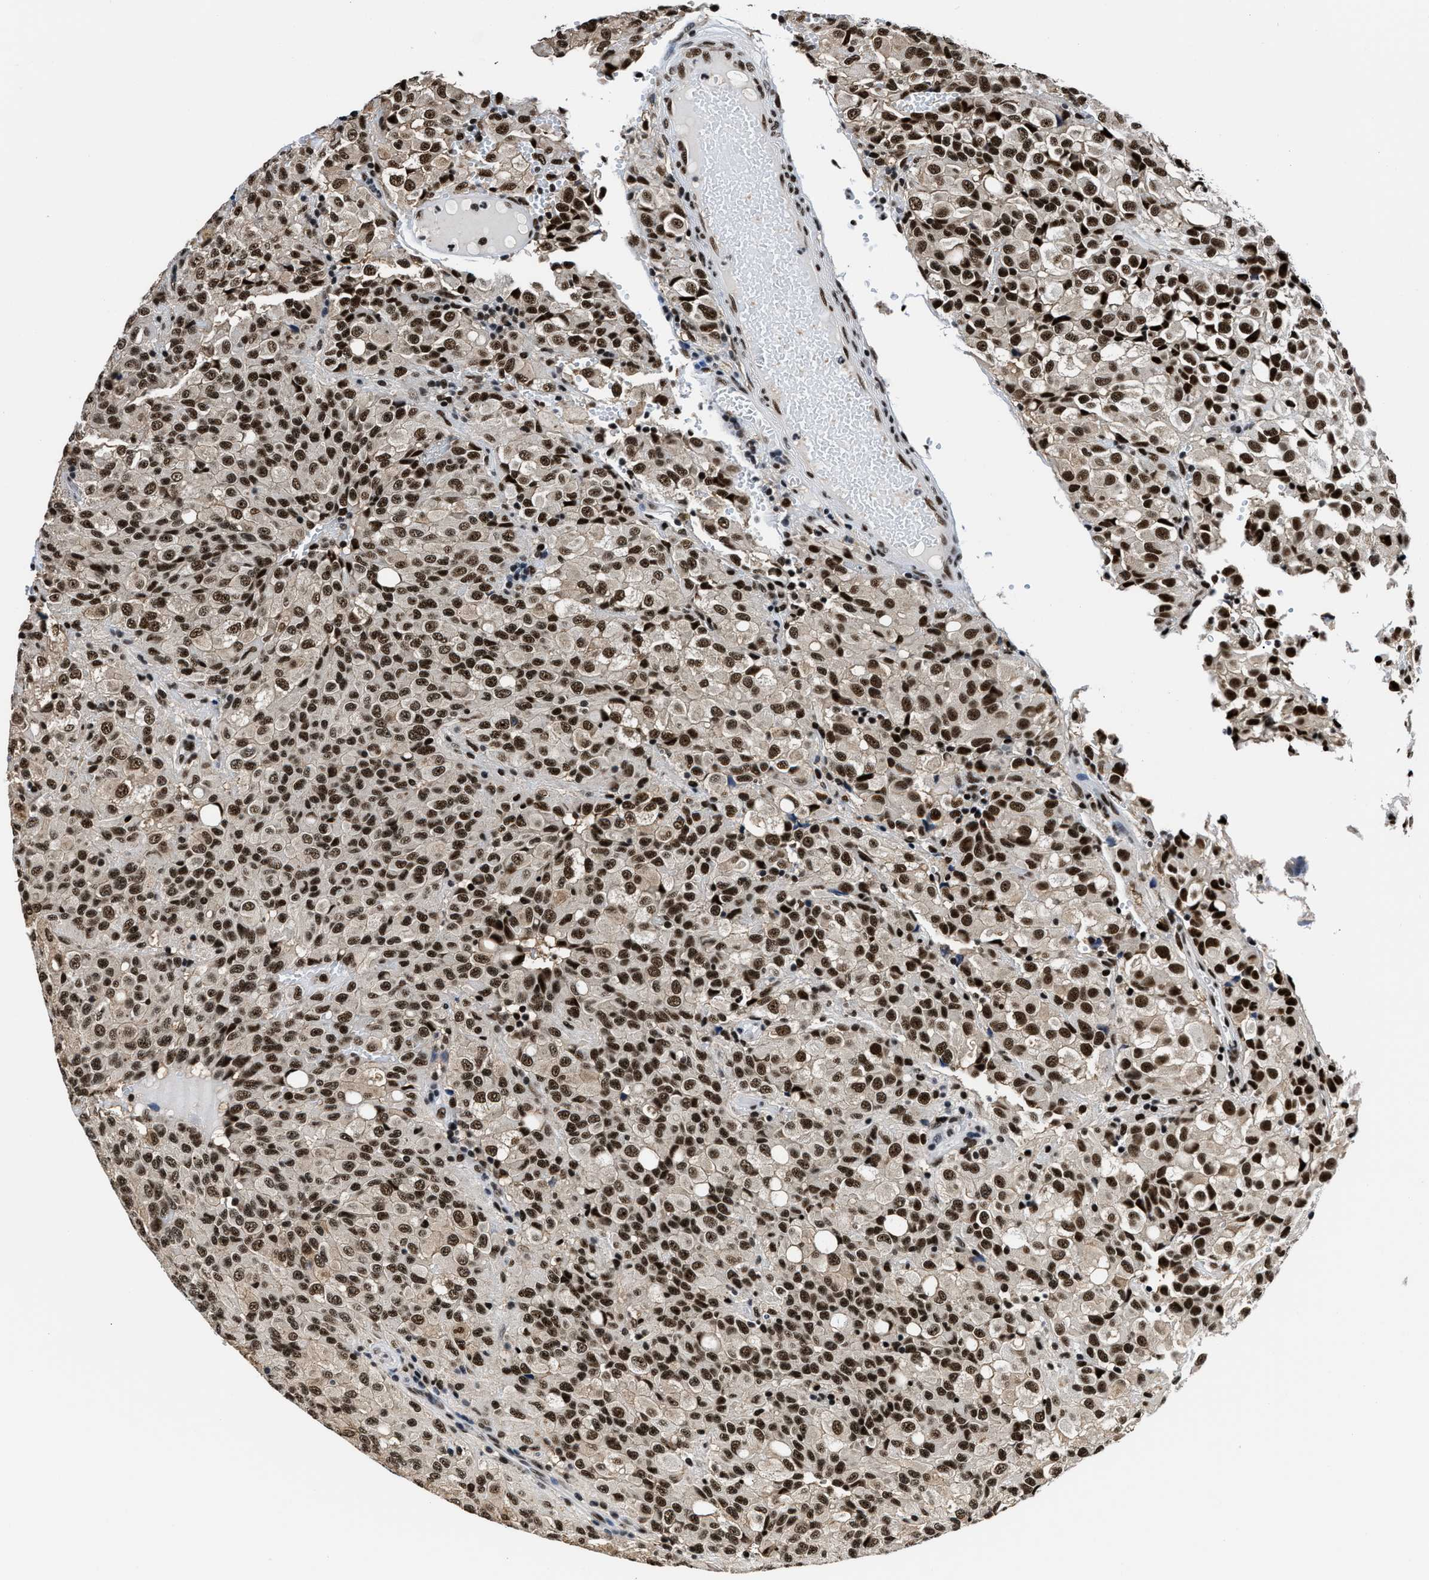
{"staining": {"intensity": "strong", "quantity": ">75%", "location": "nuclear"}, "tissue": "glioma", "cell_type": "Tumor cells", "image_type": "cancer", "snomed": [{"axis": "morphology", "description": "Glioma, malignant, High grade"}, {"axis": "topography", "description": "Brain"}], "caption": "Protein expression by IHC displays strong nuclear expression in approximately >75% of tumor cells in glioma.", "gene": "HNRNPH2", "patient": {"sex": "male", "age": 32}}